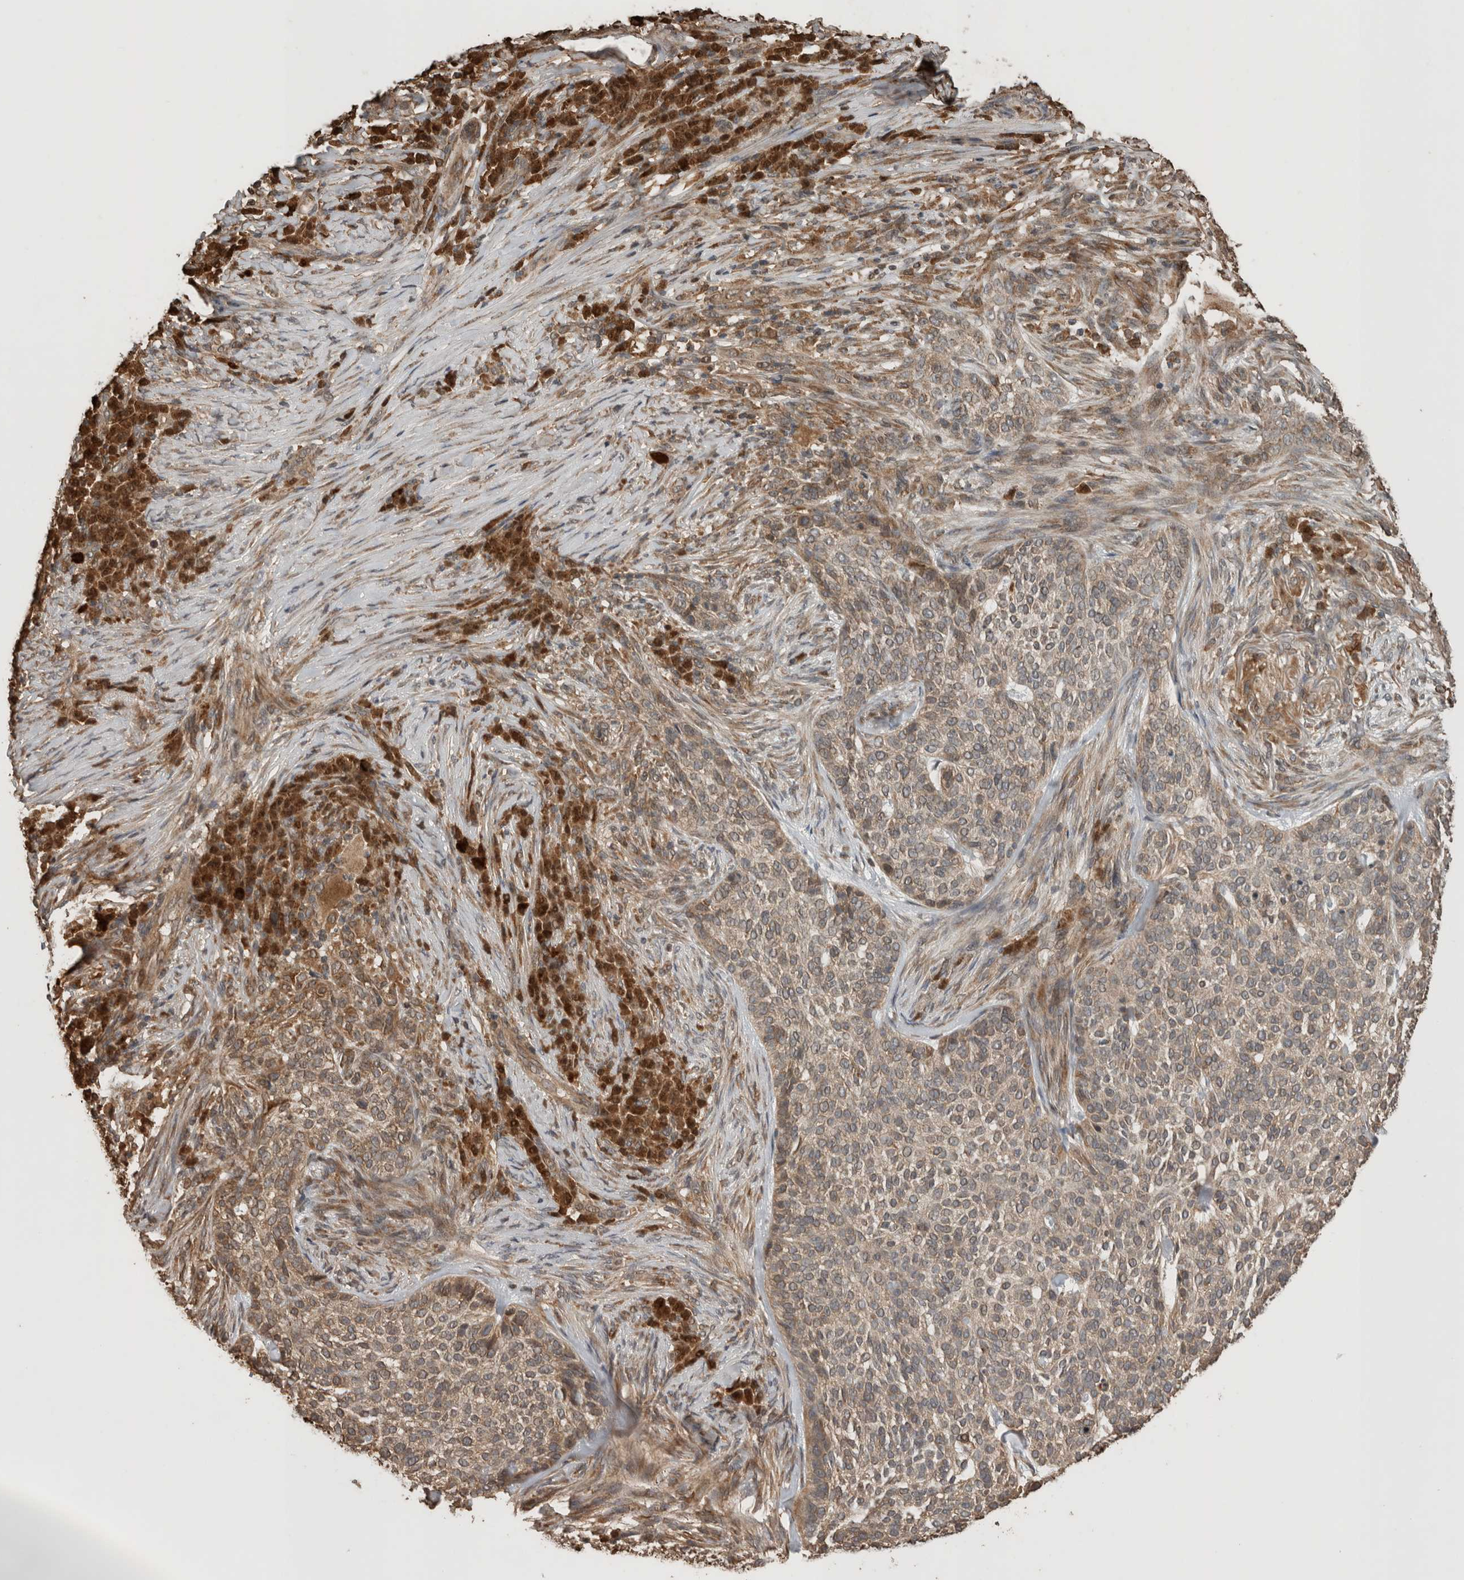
{"staining": {"intensity": "weak", "quantity": ">75%", "location": "cytoplasmic/membranous"}, "tissue": "skin cancer", "cell_type": "Tumor cells", "image_type": "cancer", "snomed": [{"axis": "morphology", "description": "Basal cell carcinoma"}, {"axis": "topography", "description": "Skin"}], "caption": "Skin cancer (basal cell carcinoma) stained with a protein marker shows weak staining in tumor cells.", "gene": "OTUD7B", "patient": {"sex": "female", "age": 64}}